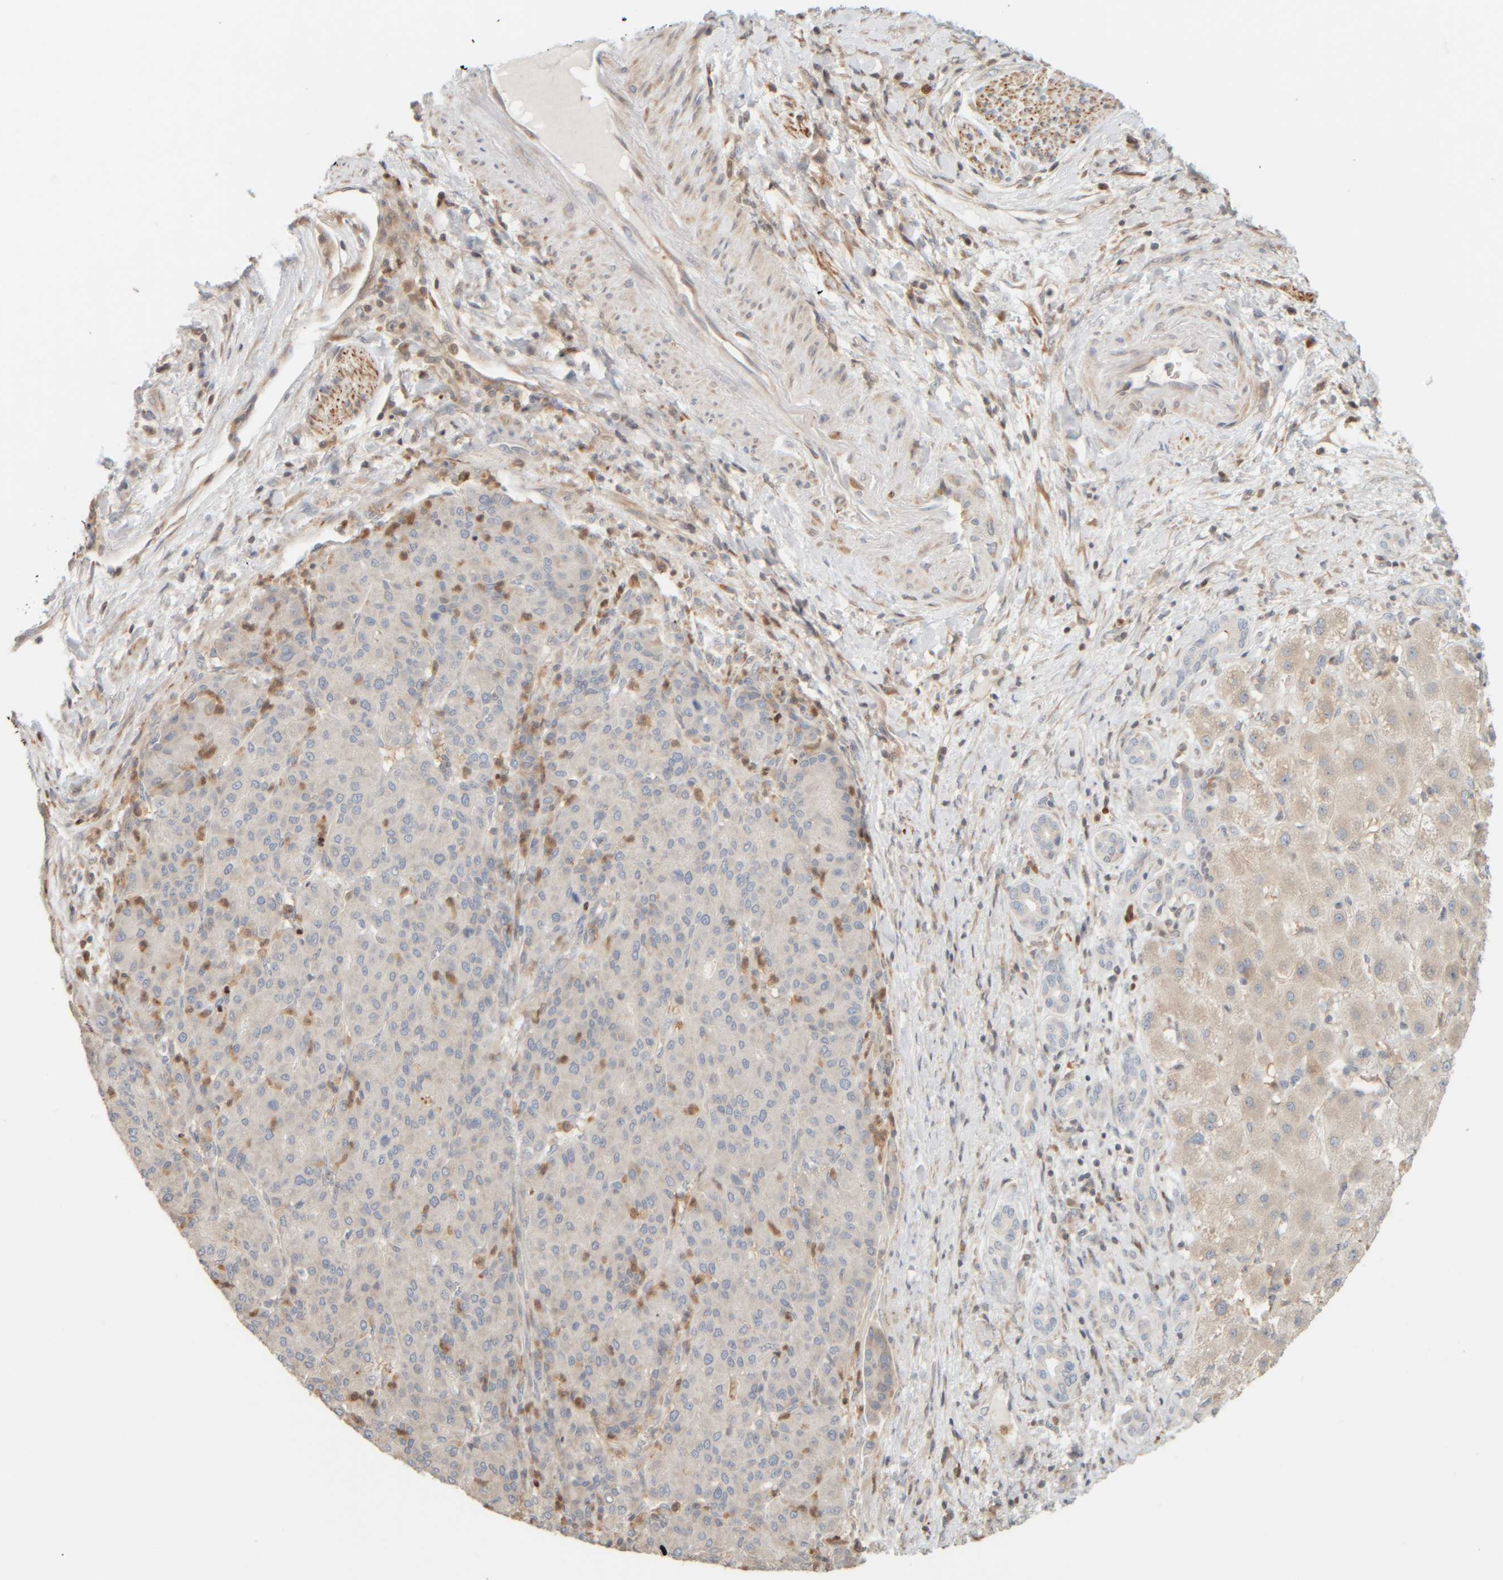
{"staining": {"intensity": "negative", "quantity": "none", "location": "none"}, "tissue": "liver cancer", "cell_type": "Tumor cells", "image_type": "cancer", "snomed": [{"axis": "morphology", "description": "Carcinoma, Hepatocellular, NOS"}, {"axis": "topography", "description": "Liver"}], "caption": "Tumor cells show no significant protein expression in liver cancer (hepatocellular carcinoma). Brightfield microscopy of immunohistochemistry (IHC) stained with DAB (brown) and hematoxylin (blue), captured at high magnification.", "gene": "PTGES3L-AARSD1", "patient": {"sex": "male", "age": 65}}